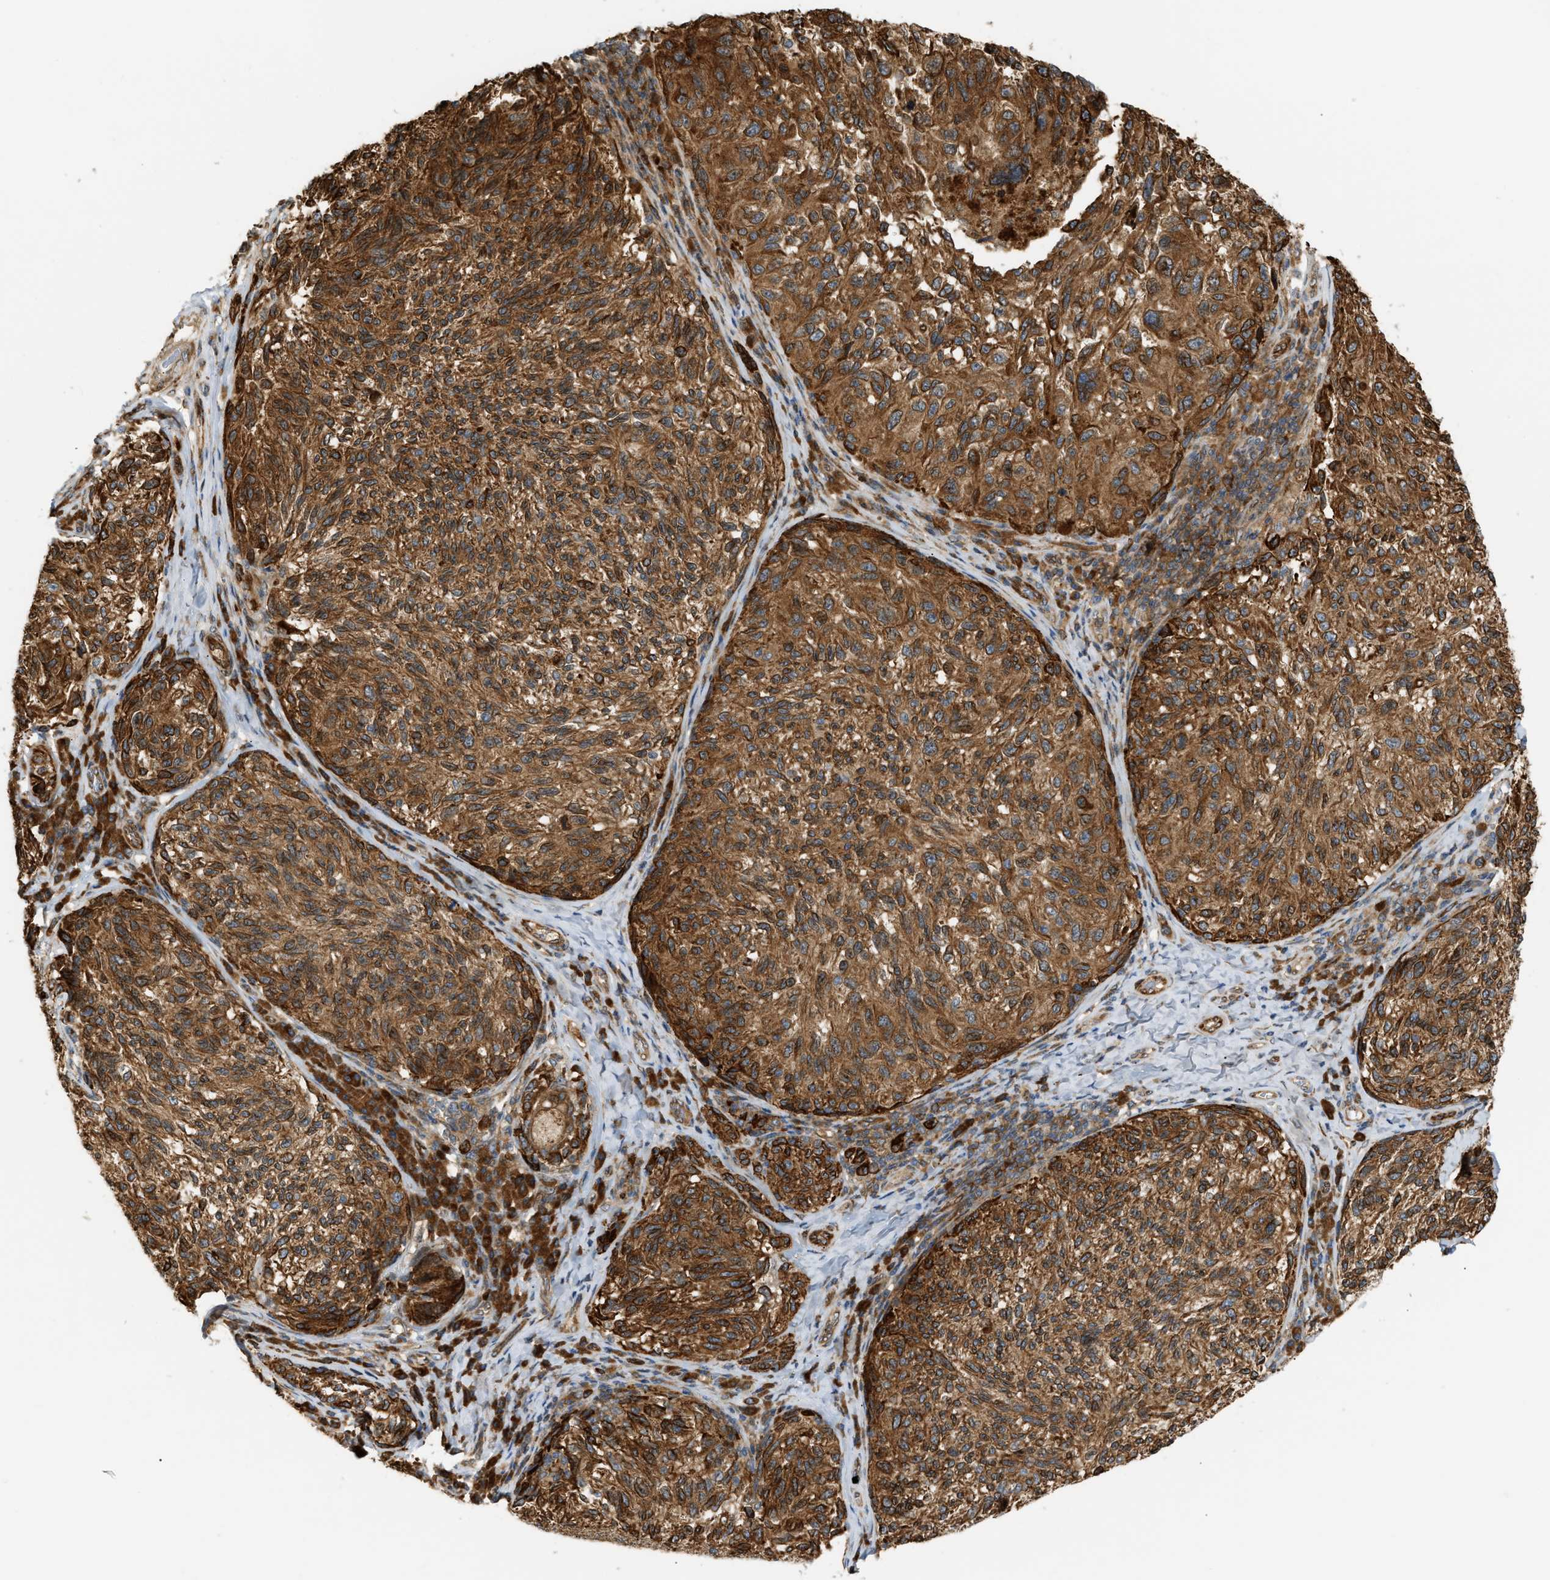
{"staining": {"intensity": "moderate", "quantity": ">75%", "location": "cytoplasmic/membranous"}, "tissue": "melanoma", "cell_type": "Tumor cells", "image_type": "cancer", "snomed": [{"axis": "morphology", "description": "Malignant melanoma, NOS"}, {"axis": "topography", "description": "Skin"}], "caption": "Melanoma tissue reveals moderate cytoplasmic/membranous staining in approximately >75% of tumor cells, visualized by immunohistochemistry.", "gene": "PLCG2", "patient": {"sex": "female", "age": 73}}